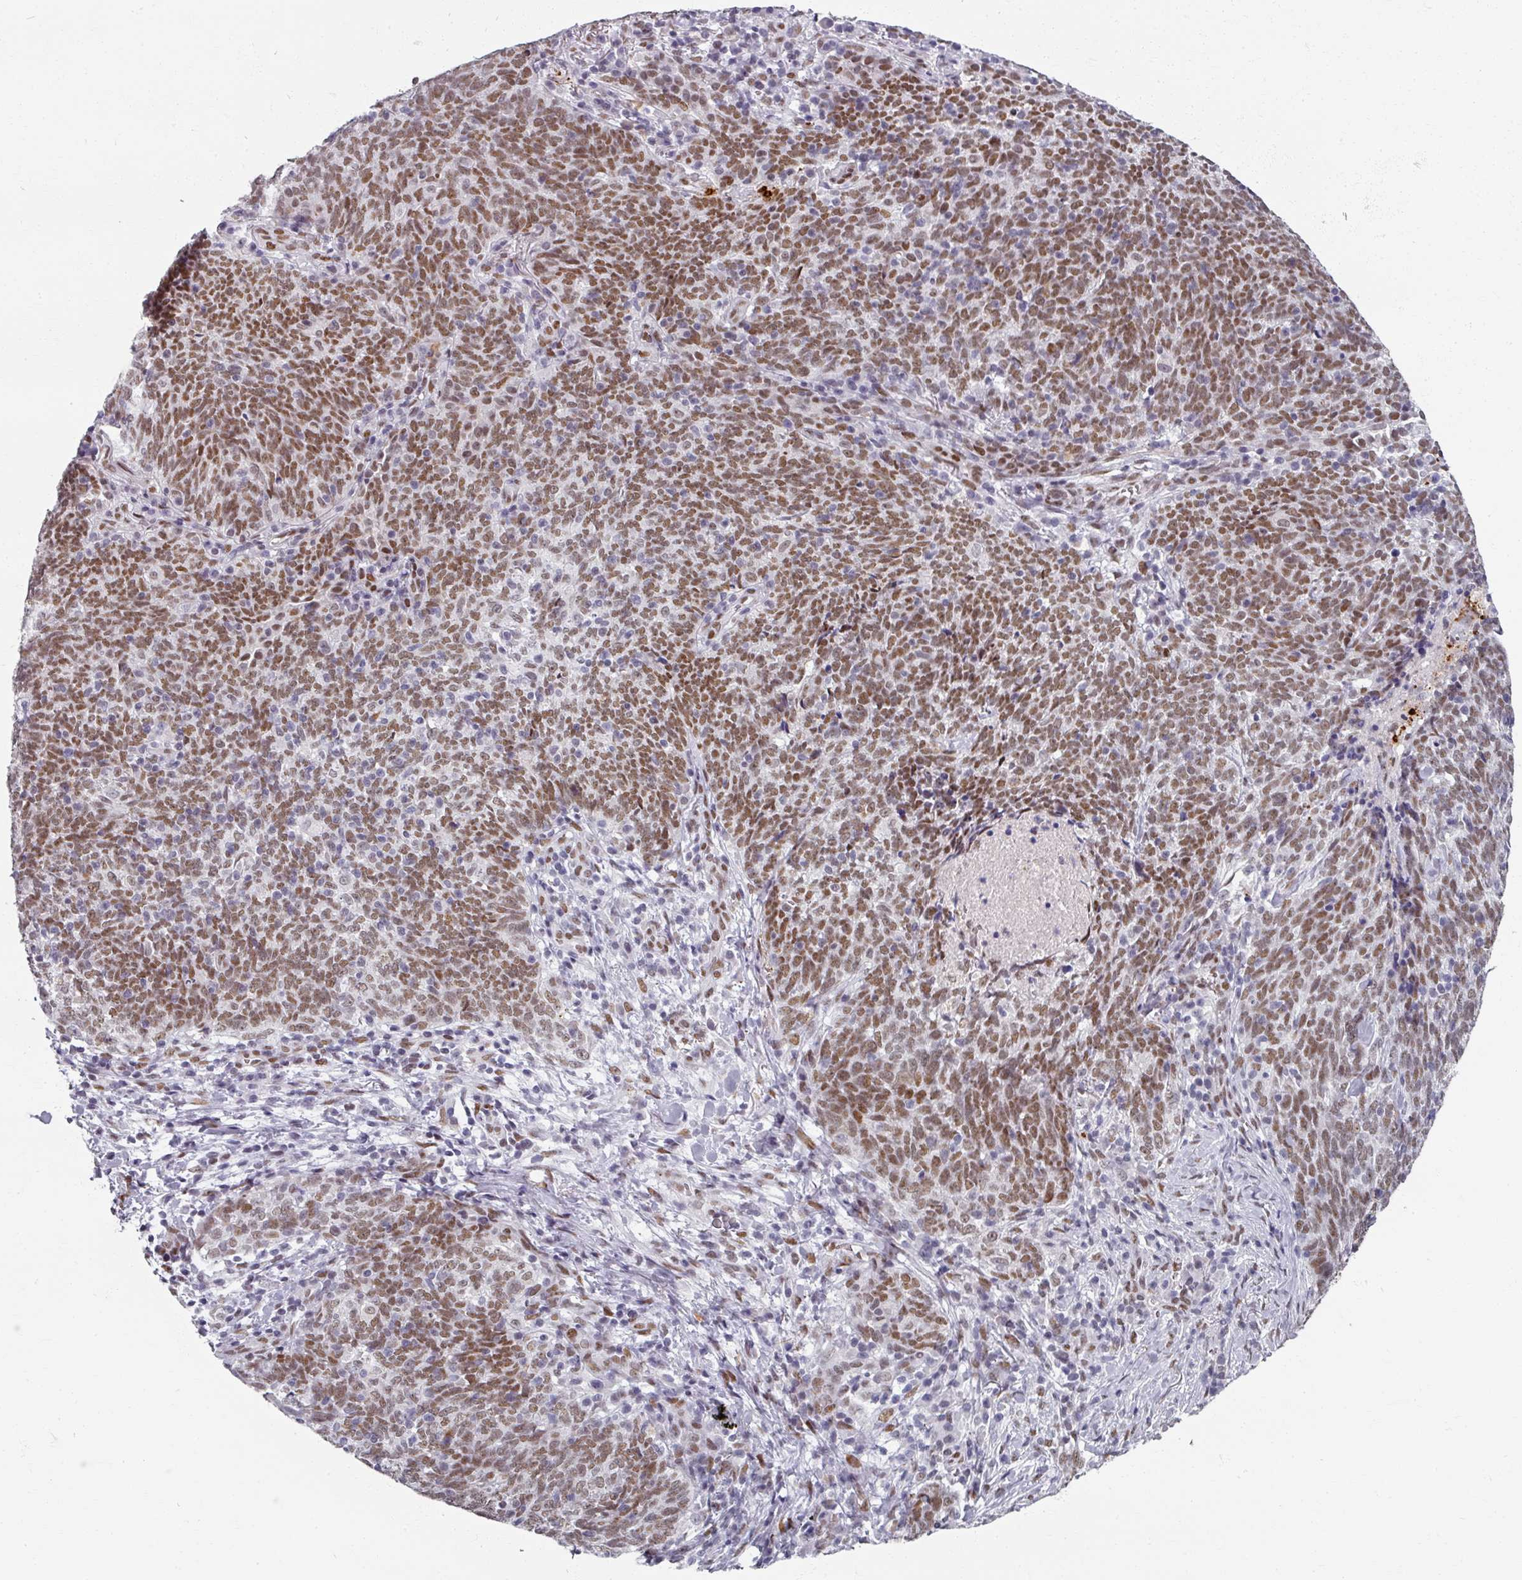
{"staining": {"intensity": "moderate", "quantity": ">75%", "location": "nuclear"}, "tissue": "lung cancer", "cell_type": "Tumor cells", "image_type": "cancer", "snomed": [{"axis": "morphology", "description": "Squamous cell carcinoma, NOS"}, {"axis": "topography", "description": "Lung"}], "caption": "Protein analysis of lung cancer (squamous cell carcinoma) tissue reveals moderate nuclear positivity in about >75% of tumor cells. Nuclei are stained in blue.", "gene": "RIPOR3", "patient": {"sex": "female", "age": 72}}